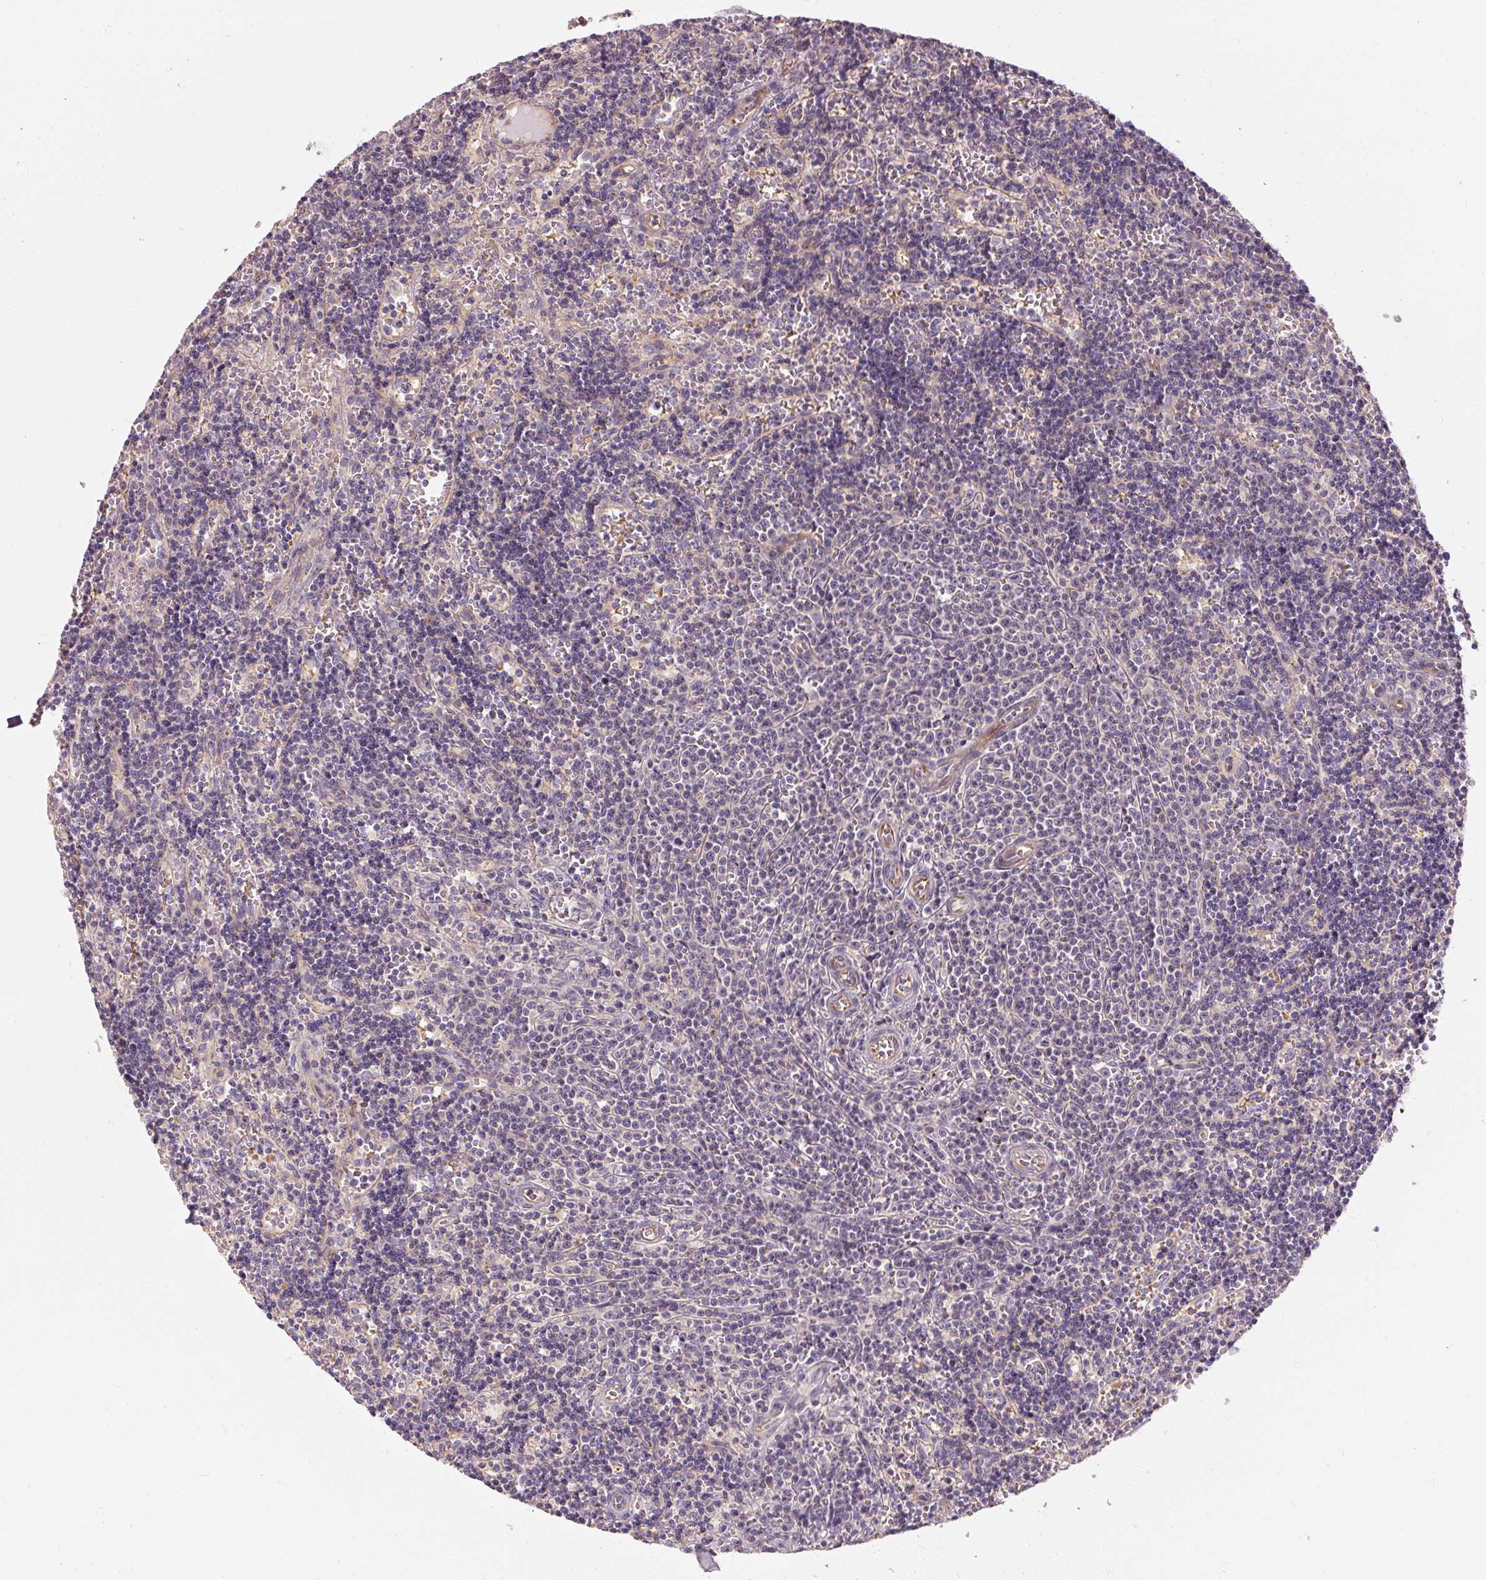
{"staining": {"intensity": "negative", "quantity": "none", "location": "none"}, "tissue": "lymphoma", "cell_type": "Tumor cells", "image_type": "cancer", "snomed": [{"axis": "morphology", "description": "Malignant lymphoma, non-Hodgkin's type, Low grade"}, {"axis": "topography", "description": "Spleen"}], "caption": "High power microscopy photomicrograph of an immunohistochemistry image of malignant lymphoma, non-Hodgkin's type (low-grade), revealing no significant staining in tumor cells.", "gene": "RB1CC1", "patient": {"sex": "male", "age": 60}}